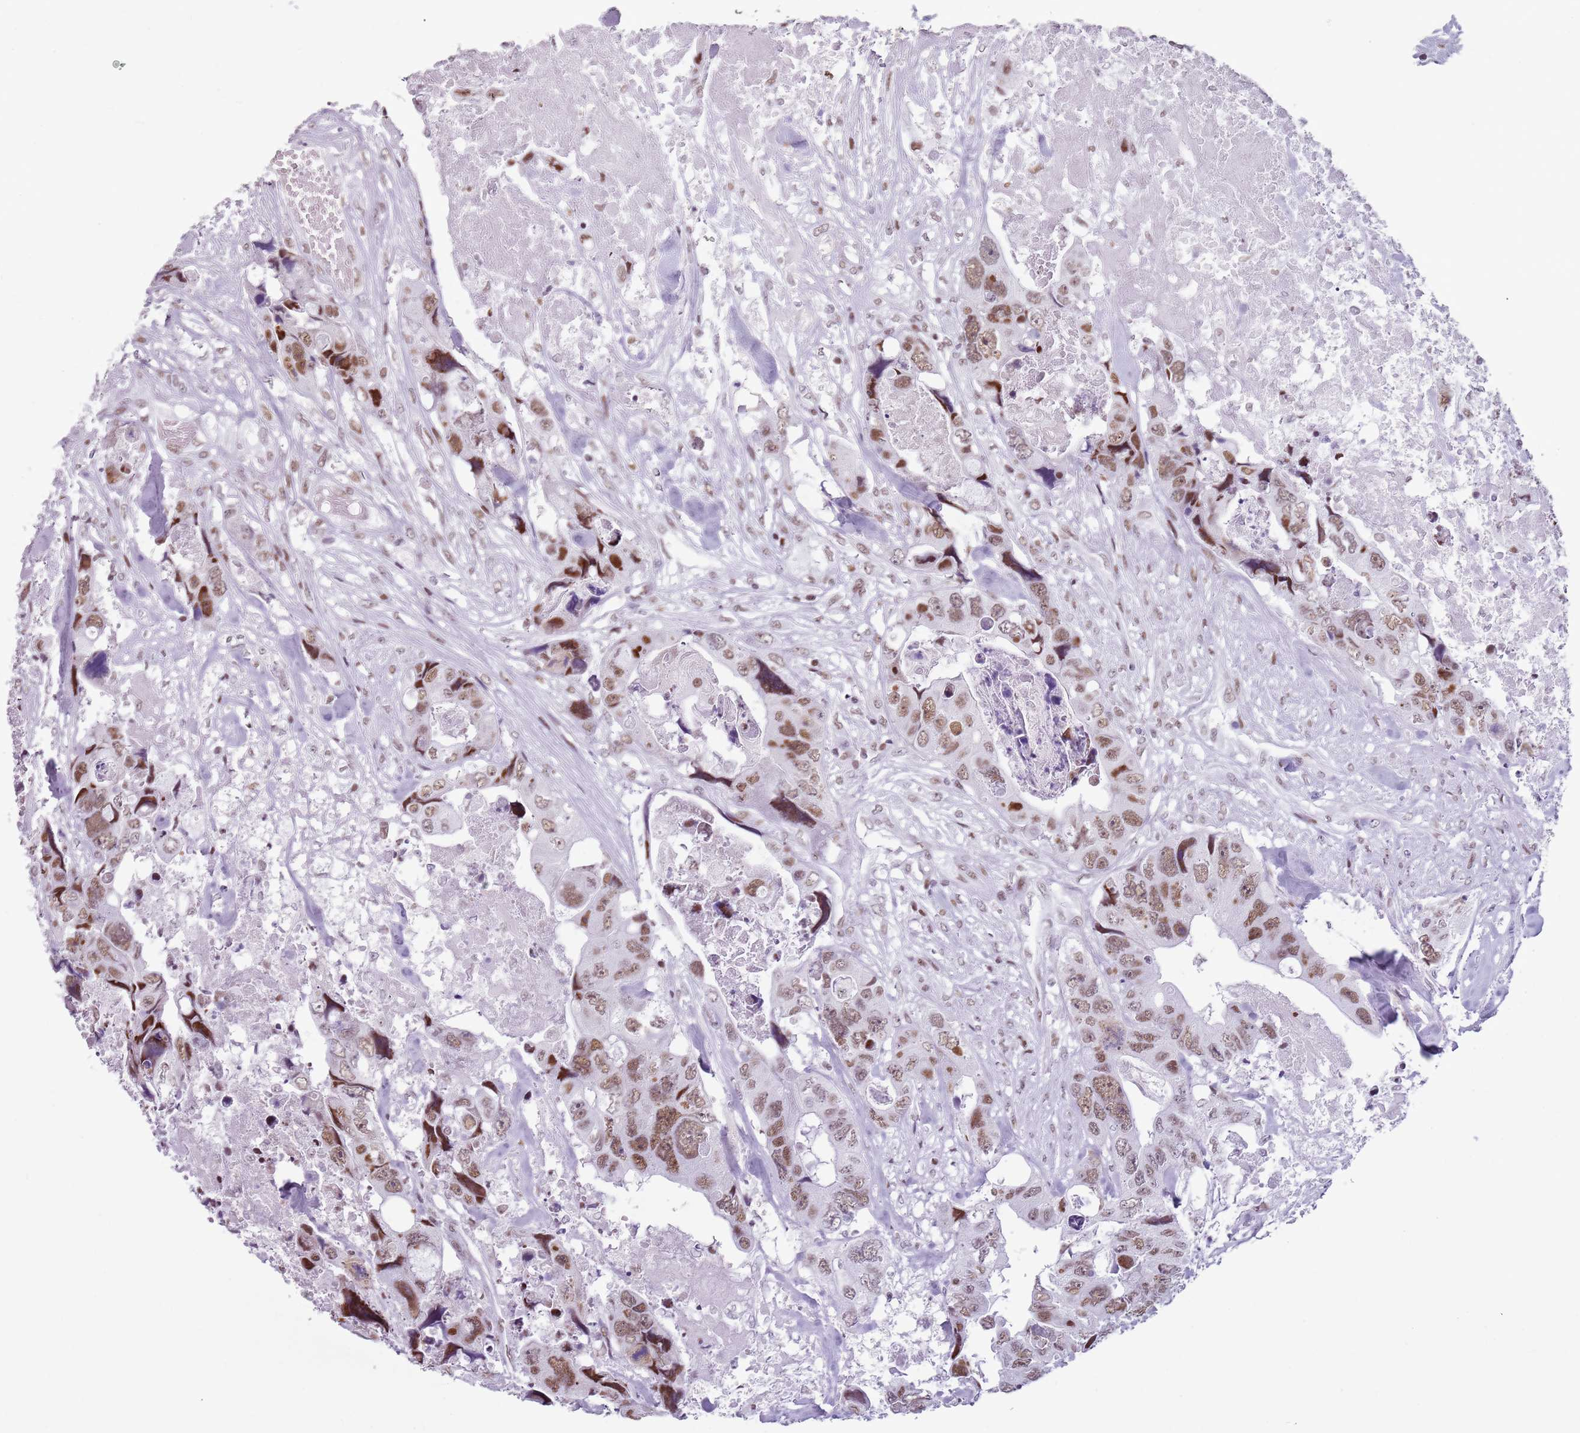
{"staining": {"intensity": "moderate", "quantity": ">75%", "location": "nuclear"}, "tissue": "colorectal cancer", "cell_type": "Tumor cells", "image_type": "cancer", "snomed": [{"axis": "morphology", "description": "Adenocarcinoma, NOS"}, {"axis": "topography", "description": "Rectum"}], "caption": "Protein expression analysis of adenocarcinoma (colorectal) reveals moderate nuclear expression in approximately >75% of tumor cells.", "gene": "FAM104B", "patient": {"sex": "male", "age": 57}}